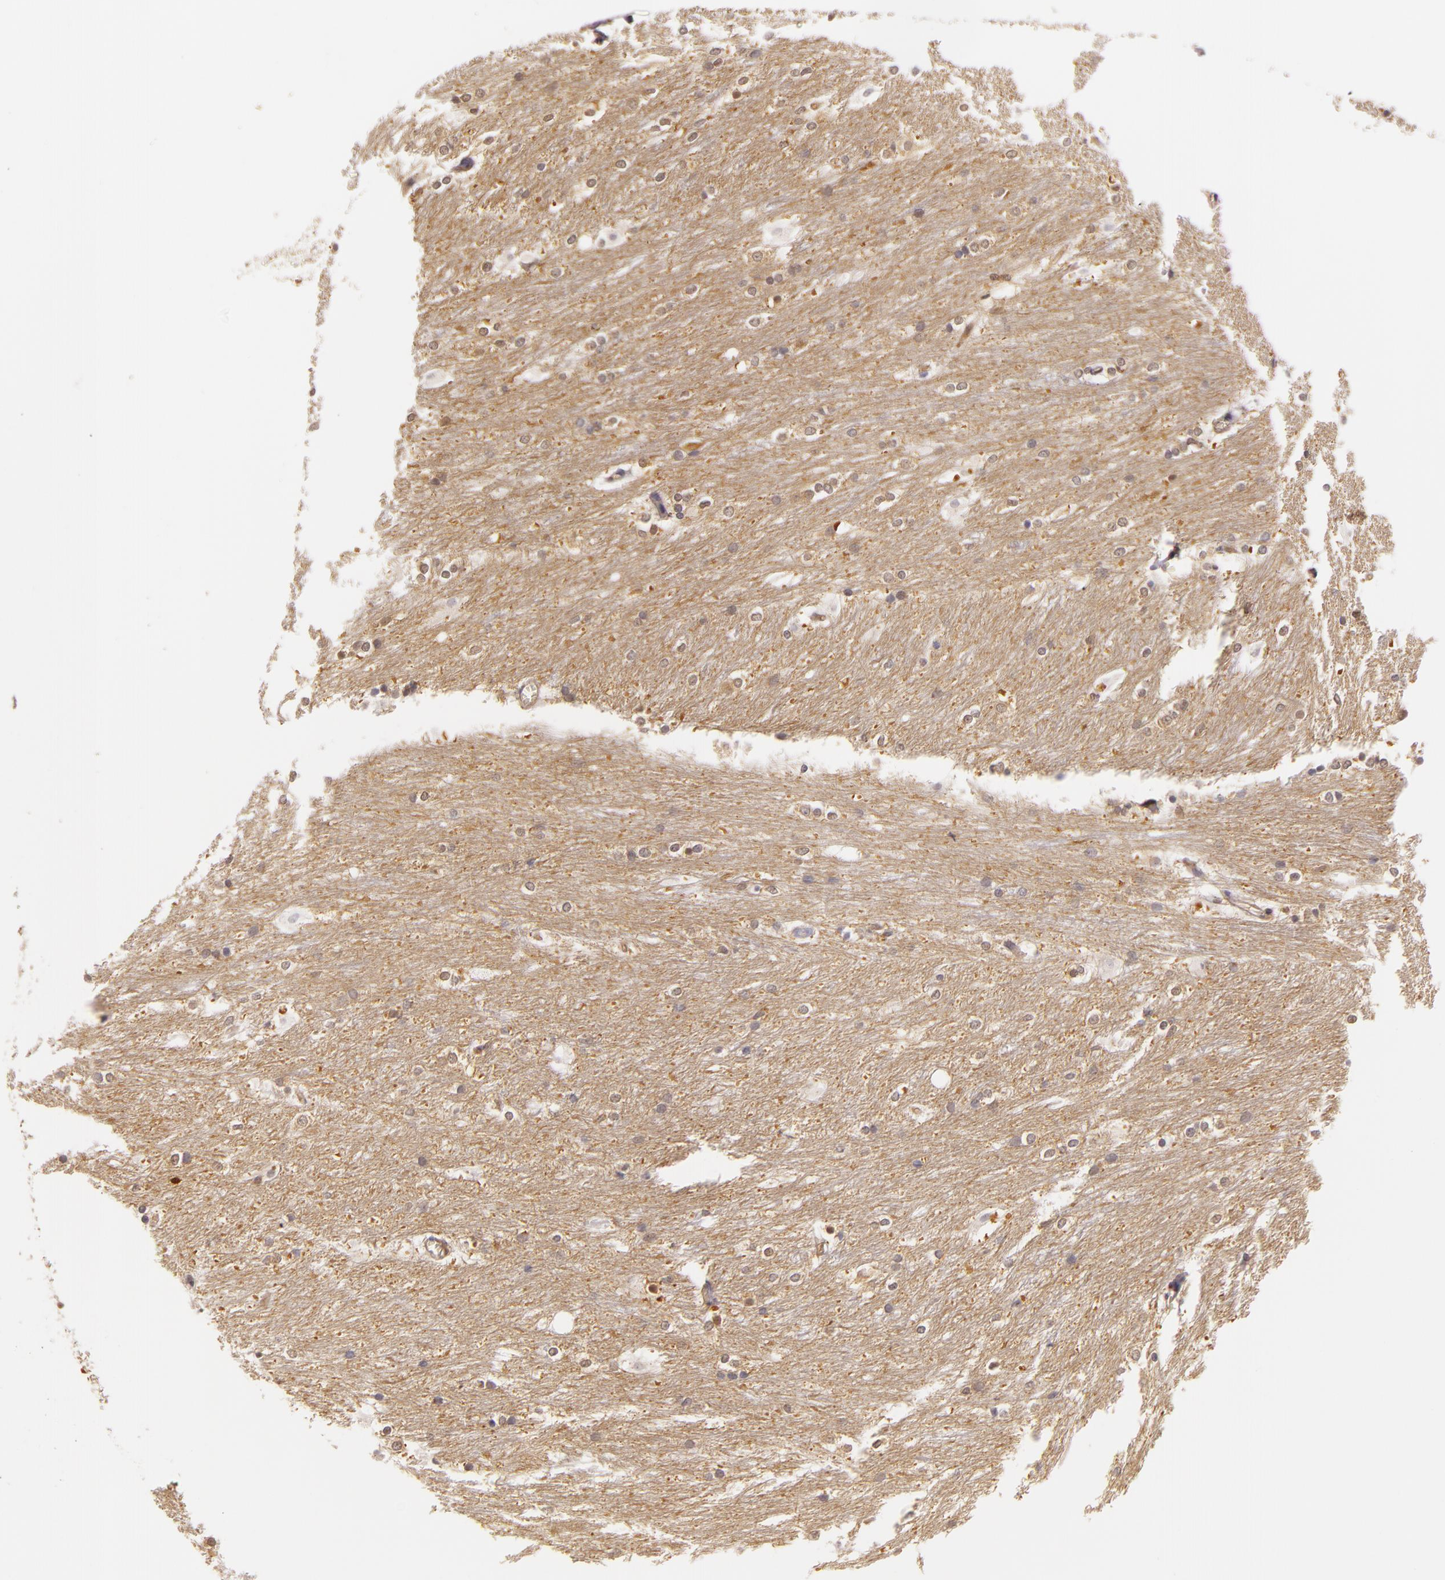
{"staining": {"intensity": "weak", "quantity": "<25%", "location": "cytoplasmic/membranous"}, "tissue": "caudate", "cell_type": "Glial cells", "image_type": "normal", "snomed": [{"axis": "morphology", "description": "Normal tissue, NOS"}, {"axis": "topography", "description": "Lateral ventricle wall"}], "caption": "The micrograph shows no significant staining in glial cells of caudate.", "gene": "TOM1", "patient": {"sex": "female", "age": 19}}